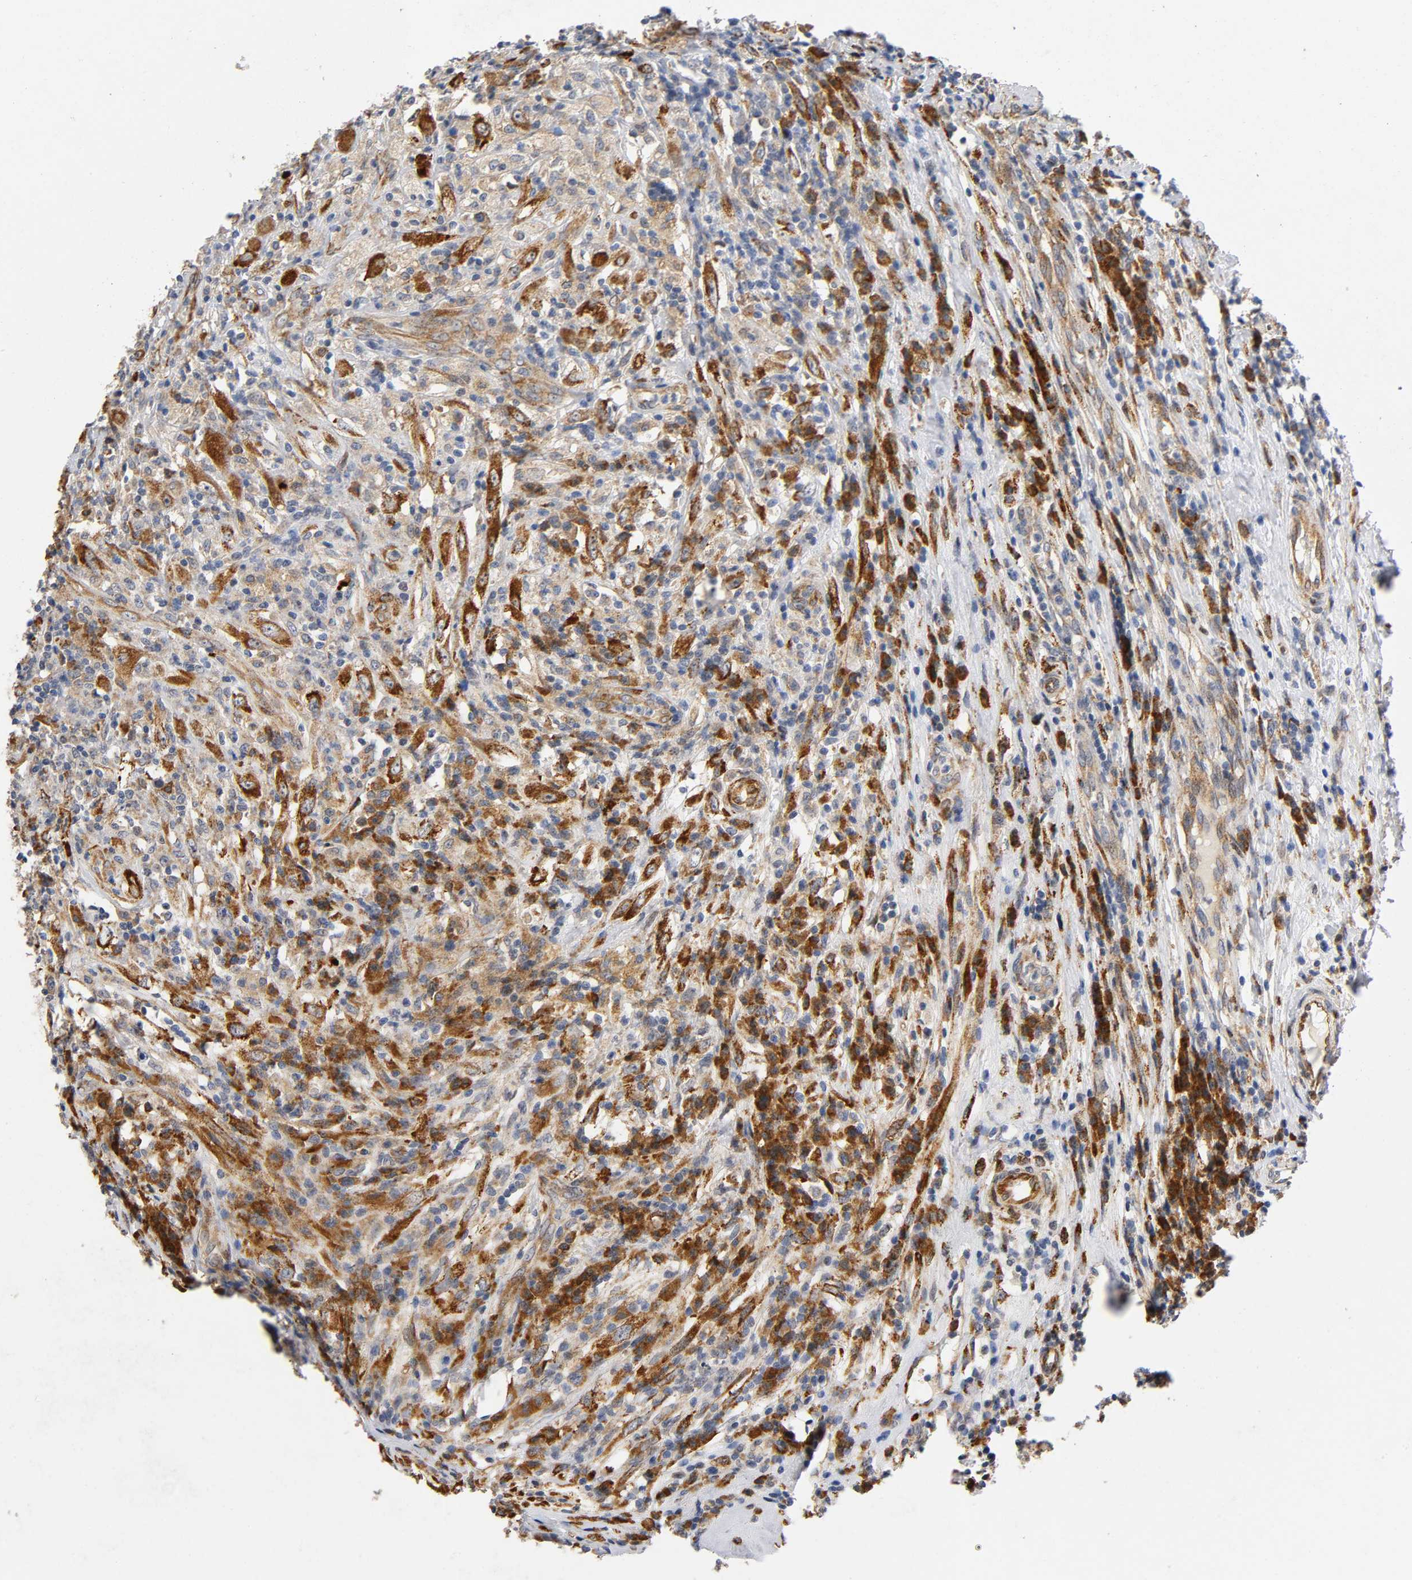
{"staining": {"intensity": "strong", "quantity": ">75%", "location": "cytoplasmic/membranous"}, "tissue": "testis cancer", "cell_type": "Tumor cells", "image_type": "cancer", "snomed": [{"axis": "morphology", "description": "Necrosis, NOS"}, {"axis": "morphology", "description": "Carcinoma, Embryonal, NOS"}, {"axis": "topography", "description": "Testis"}], "caption": "Testis embryonal carcinoma stained for a protein shows strong cytoplasmic/membranous positivity in tumor cells. Using DAB (3,3'-diaminobenzidine) (brown) and hematoxylin (blue) stains, captured at high magnification using brightfield microscopy.", "gene": "SOS2", "patient": {"sex": "male", "age": 19}}